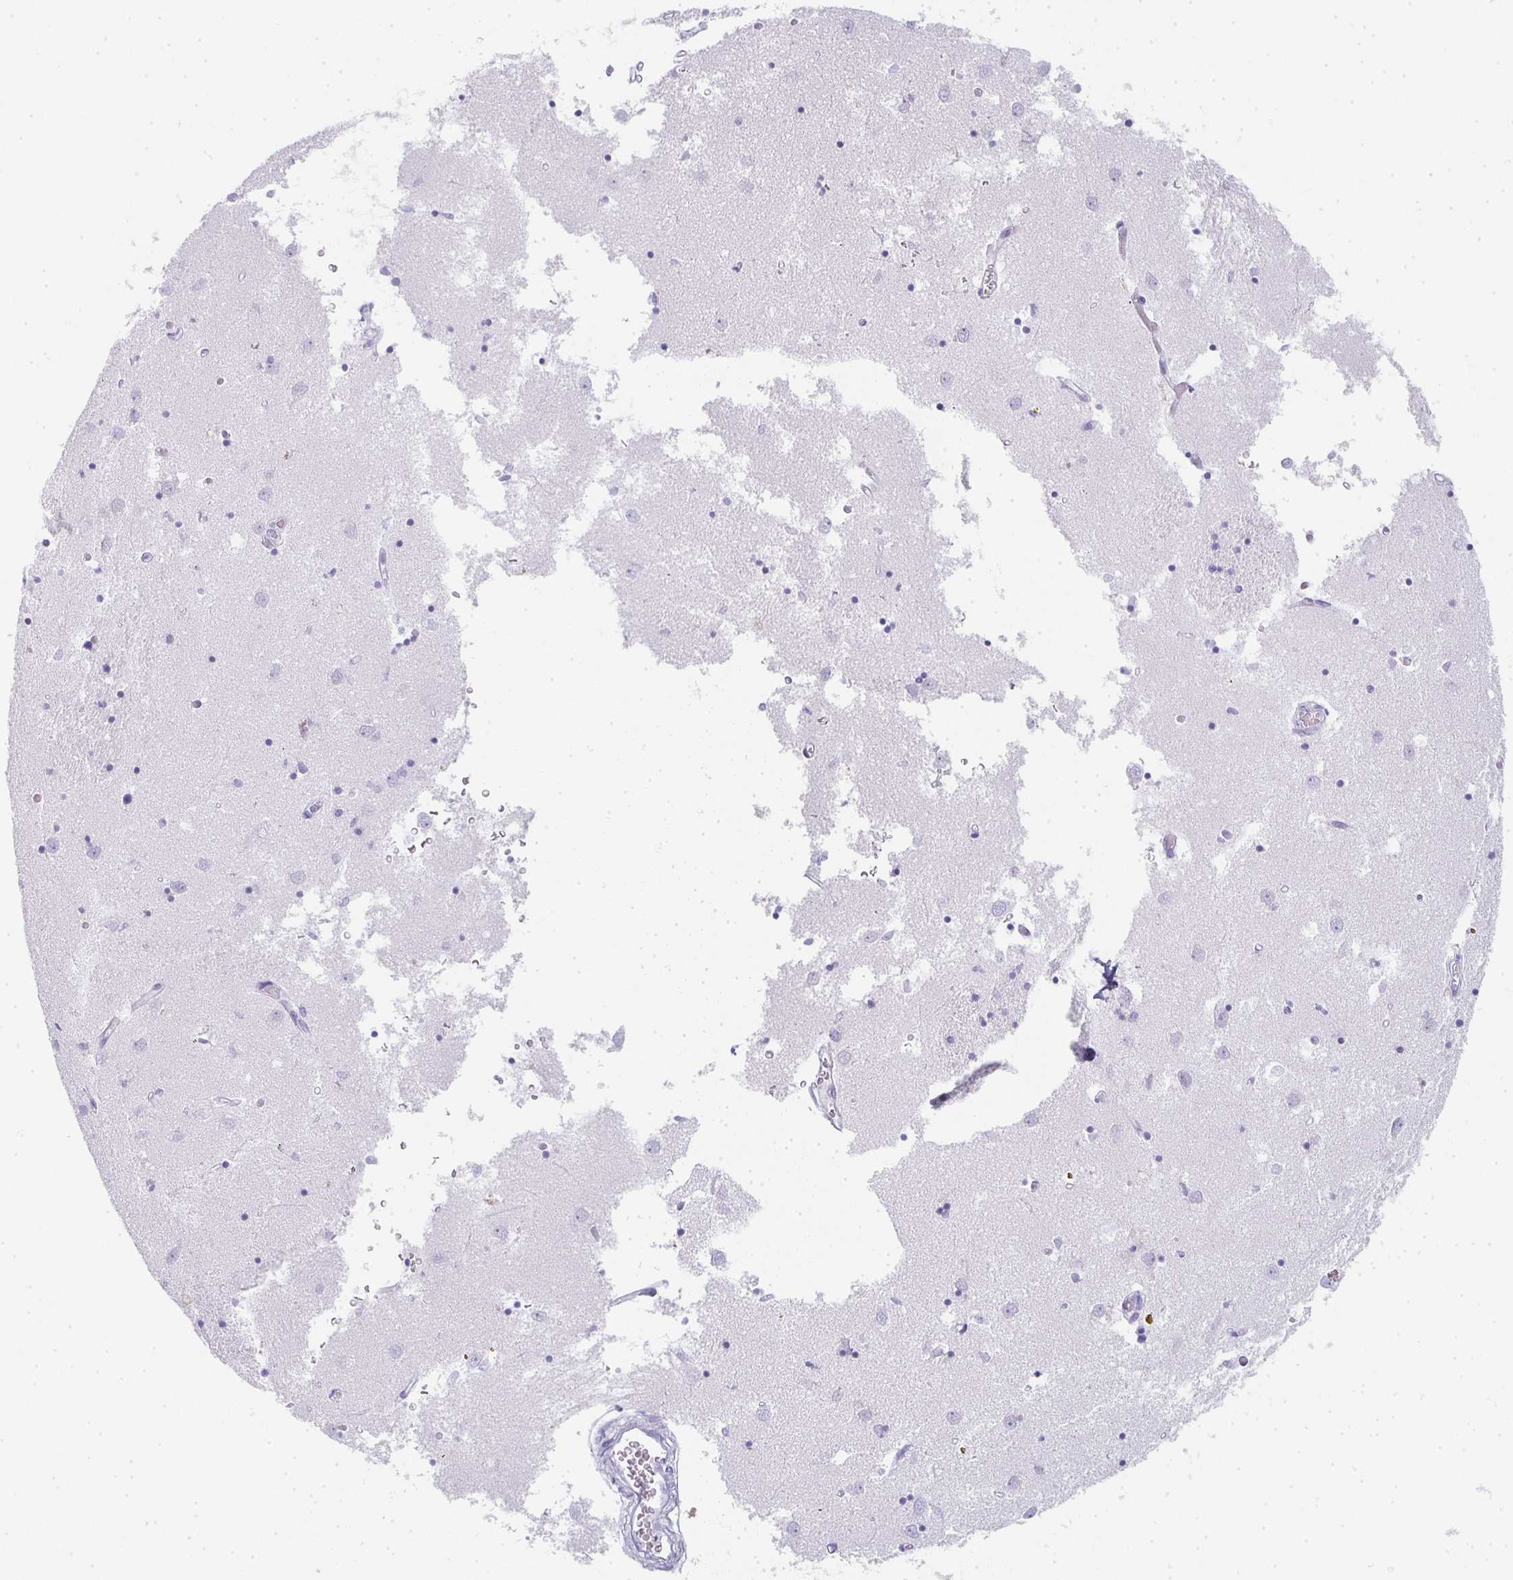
{"staining": {"intensity": "negative", "quantity": "none", "location": "none"}, "tissue": "caudate", "cell_type": "Glial cells", "image_type": "normal", "snomed": [{"axis": "morphology", "description": "Normal tissue, NOS"}, {"axis": "topography", "description": "Lateral ventricle wall"}], "caption": "IHC photomicrograph of normal human caudate stained for a protein (brown), which demonstrates no staining in glial cells.", "gene": "TPSD1", "patient": {"sex": "male", "age": 70}}